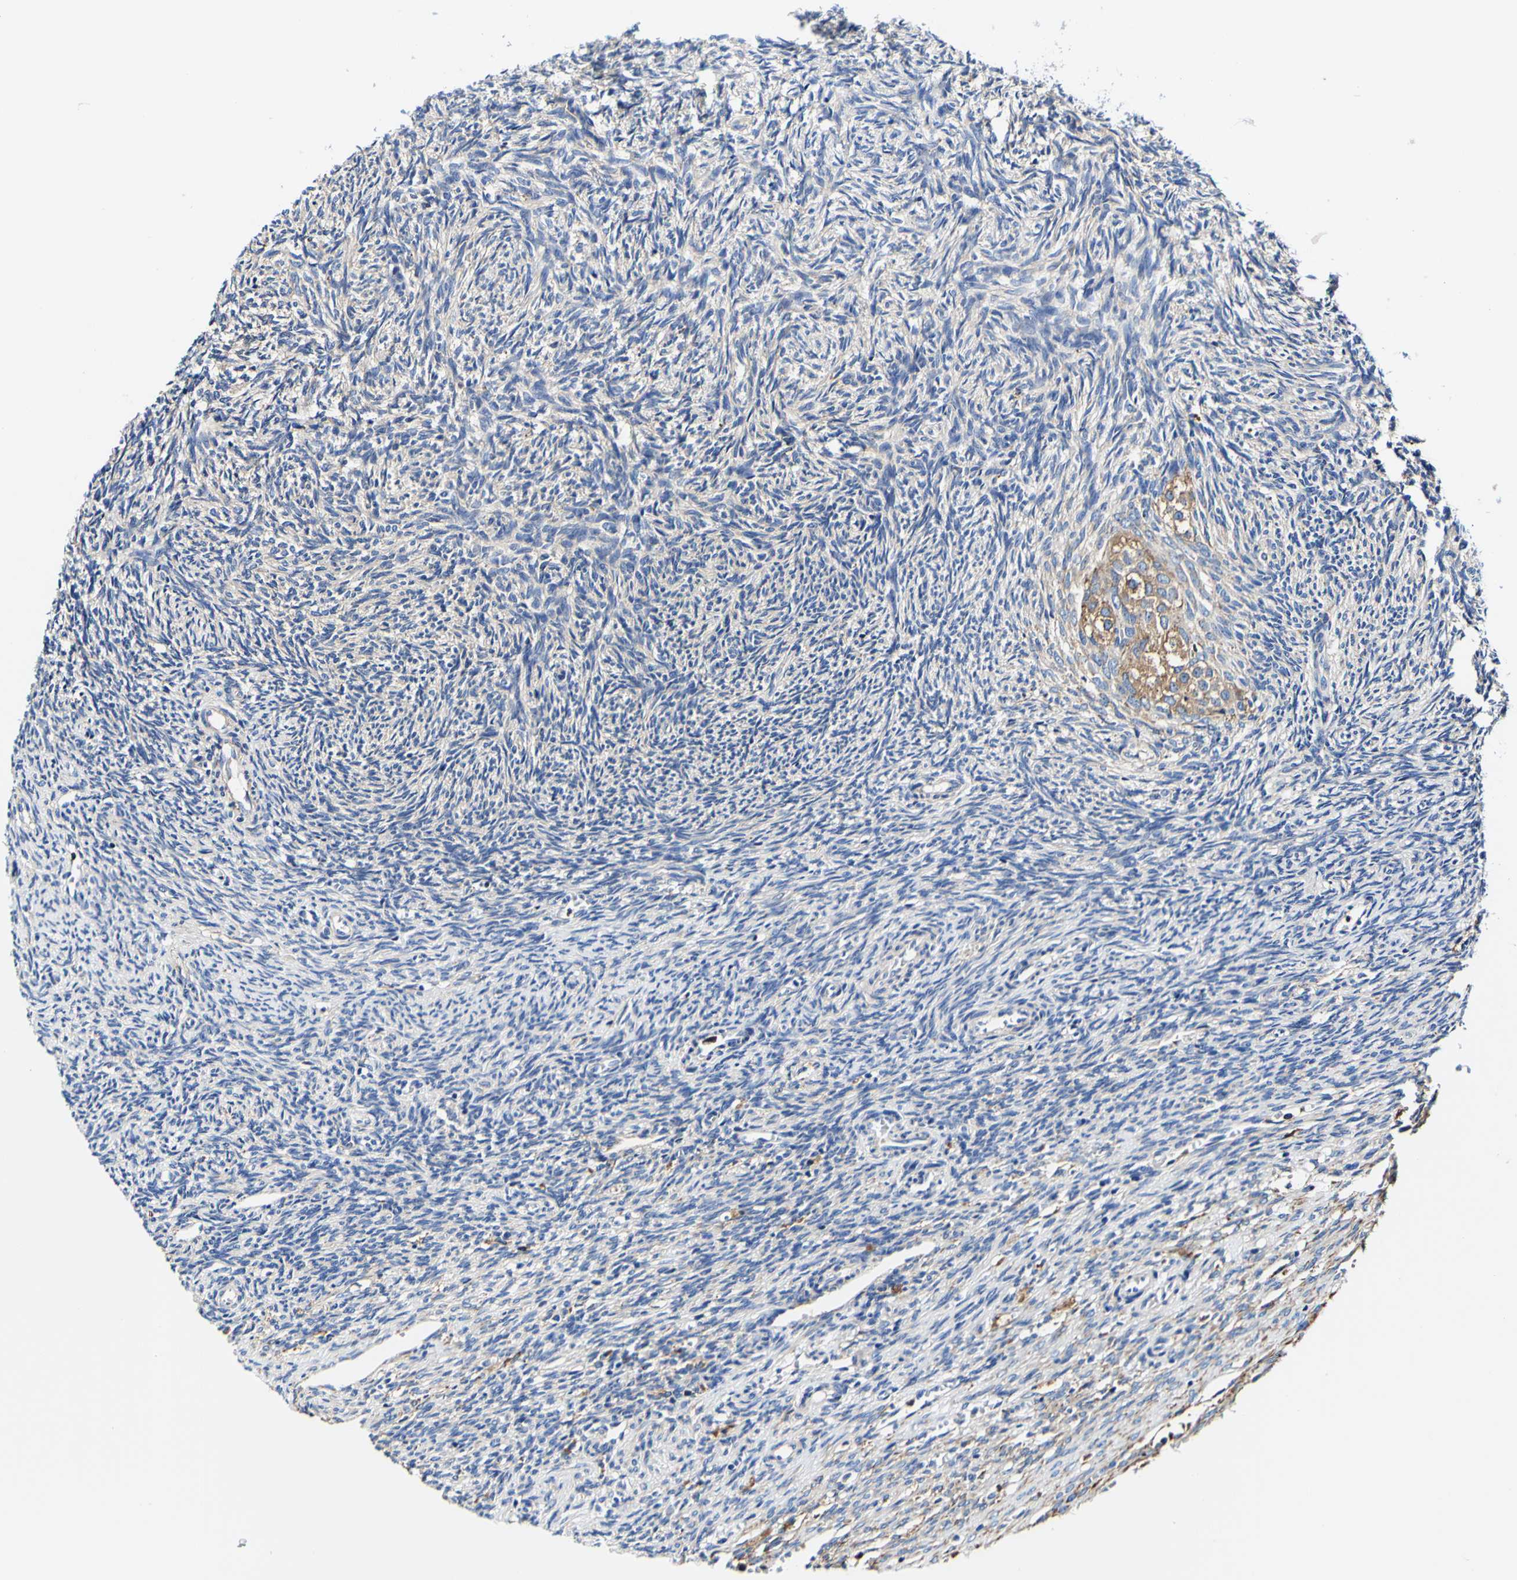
{"staining": {"intensity": "weak", "quantity": "<25%", "location": "cytoplasmic/membranous"}, "tissue": "ovary", "cell_type": "Ovarian stroma cells", "image_type": "normal", "snomed": [{"axis": "morphology", "description": "Normal tissue, NOS"}, {"axis": "topography", "description": "Ovary"}], "caption": "There is no significant expression in ovarian stroma cells of ovary.", "gene": "P4HB", "patient": {"sex": "female", "age": 41}}